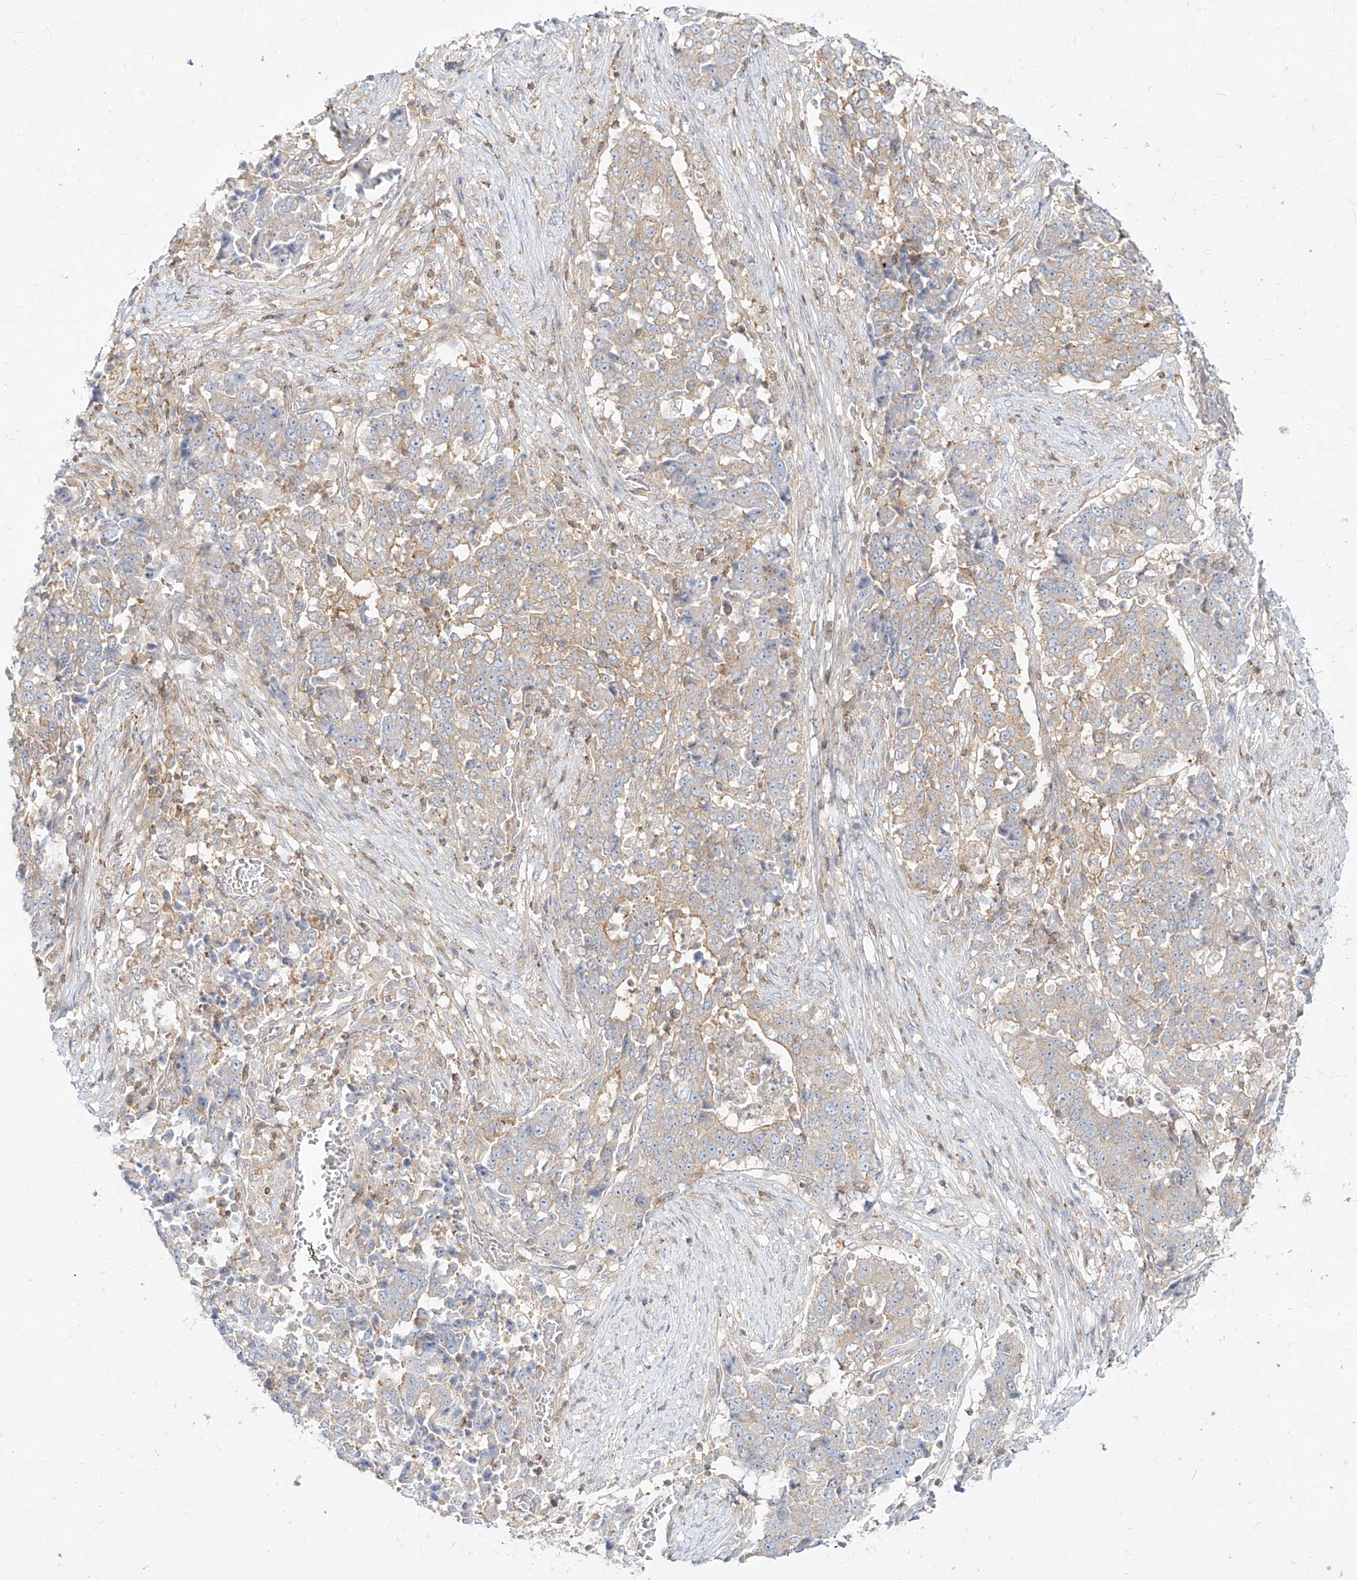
{"staining": {"intensity": "weak", "quantity": "<25%", "location": "cytoplasmic/membranous"}, "tissue": "stomach cancer", "cell_type": "Tumor cells", "image_type": "cancer", "snomed": [{"axis": "morphology", "description": "Adenocarcinoma, NOS"}, {"axis": "topography", "description": "Stomach"}], "caption": "High magnification brightfield microscopy of stomach cancer (adenocarcinoma) stained with DAB (brown) and counterstained with hematoxylin (blue): tumor cells show no significant positivity.", "gene": "SLC2A12", "patient": {"sex": "male", "age": 59}}